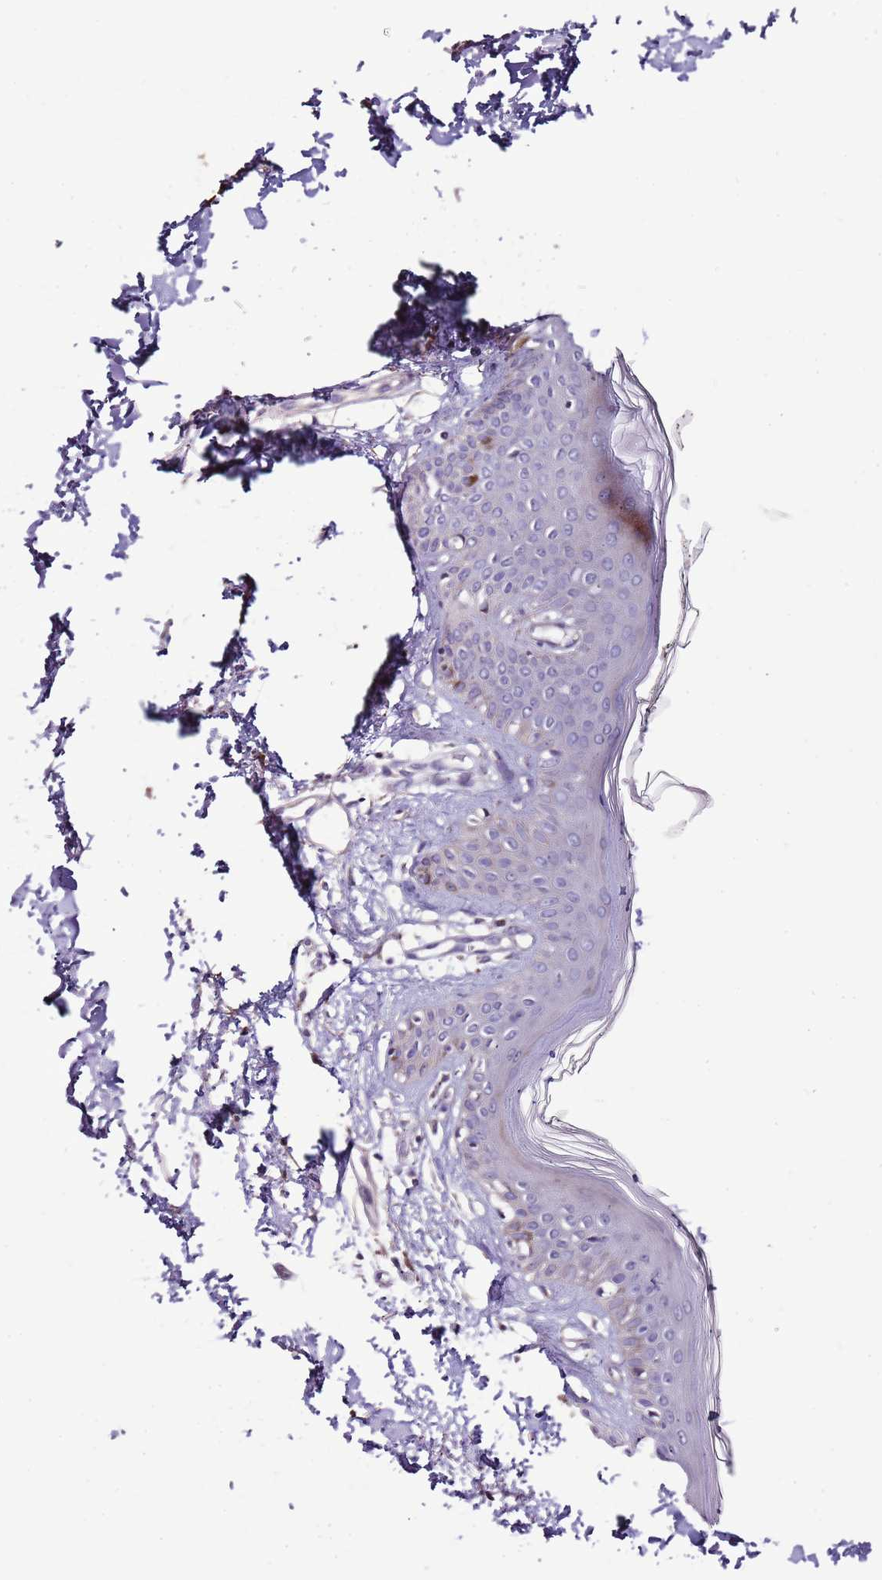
{"staining": {"intensity": "negative", "quantity": "none", "location": "none"}, "tissue": "skin", "cell_type": "Fibroblasts", "image_type": "normal", "snomed": [{"axis": "morphology", "description": "Normal tissue, NOS"}, {"axis": "topography", "description": "Skin"}], "caption": "IHC image of unremarkable human skin stained for a protein (brown), which reveals no expression in fibroblasts.", "gene": "NKX2", "patient": {"sex": "female", "age": 64}}